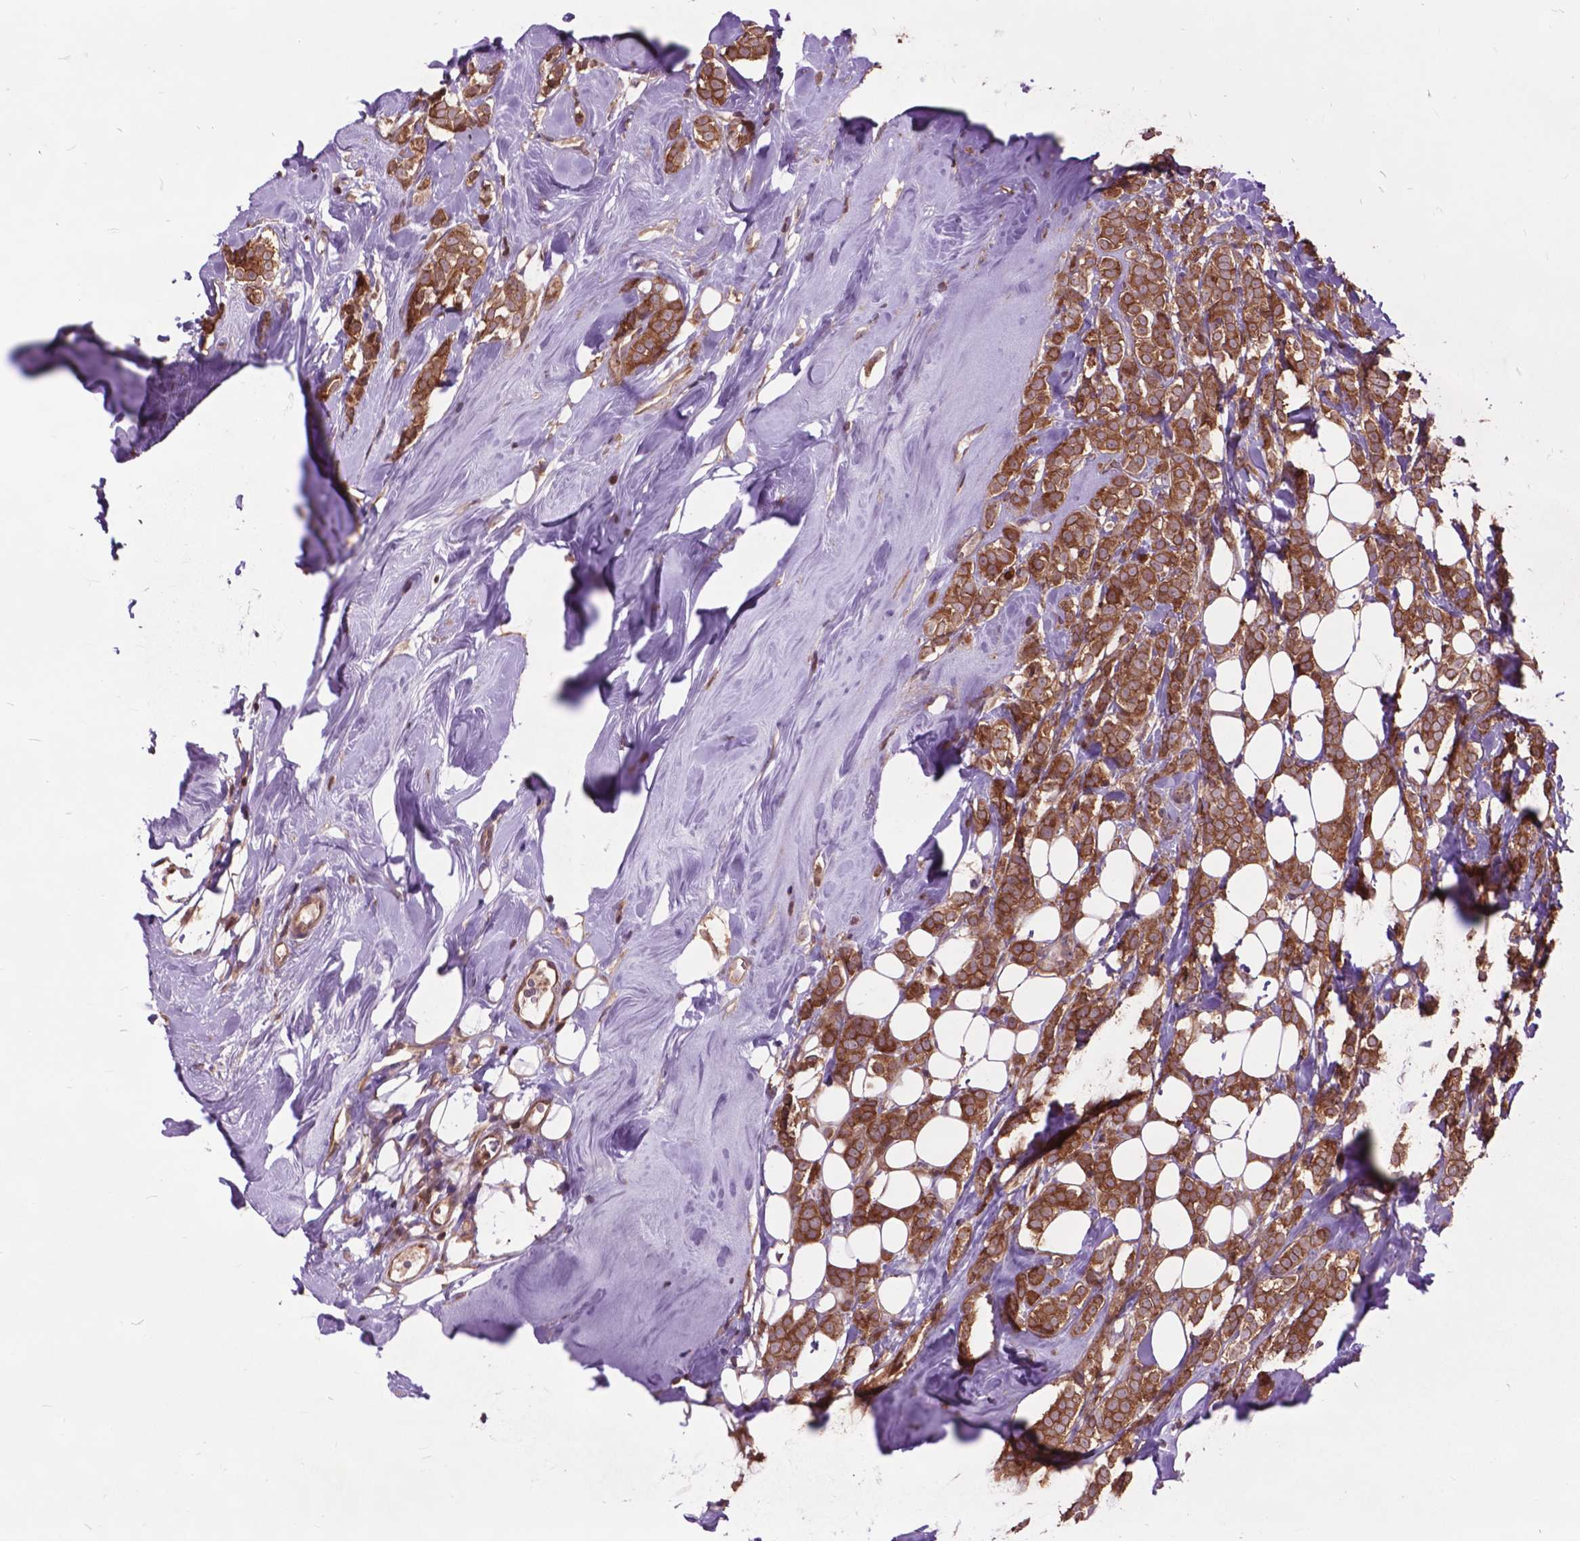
{"staining": {"intensity": "moderate", "quantity": ">75%", "location": "cytoplasmic/membranous"}, "tissue": "breast cancer", "cell_type": "Tumor cells", "image_type": "cancer", "snomed": [{"axis": "morphology", "description": "Lobular carcinoma"}, {"axis": "topography", "description": "Breast"}], "caption": "This is a histology image of IHC staining of breast lobular carcinoma, which shows moderate staining in the cytoplasmic/membranous of tumor cells.", "gene": "ARAF", "patient": {"sex": "female", "age": 49}}